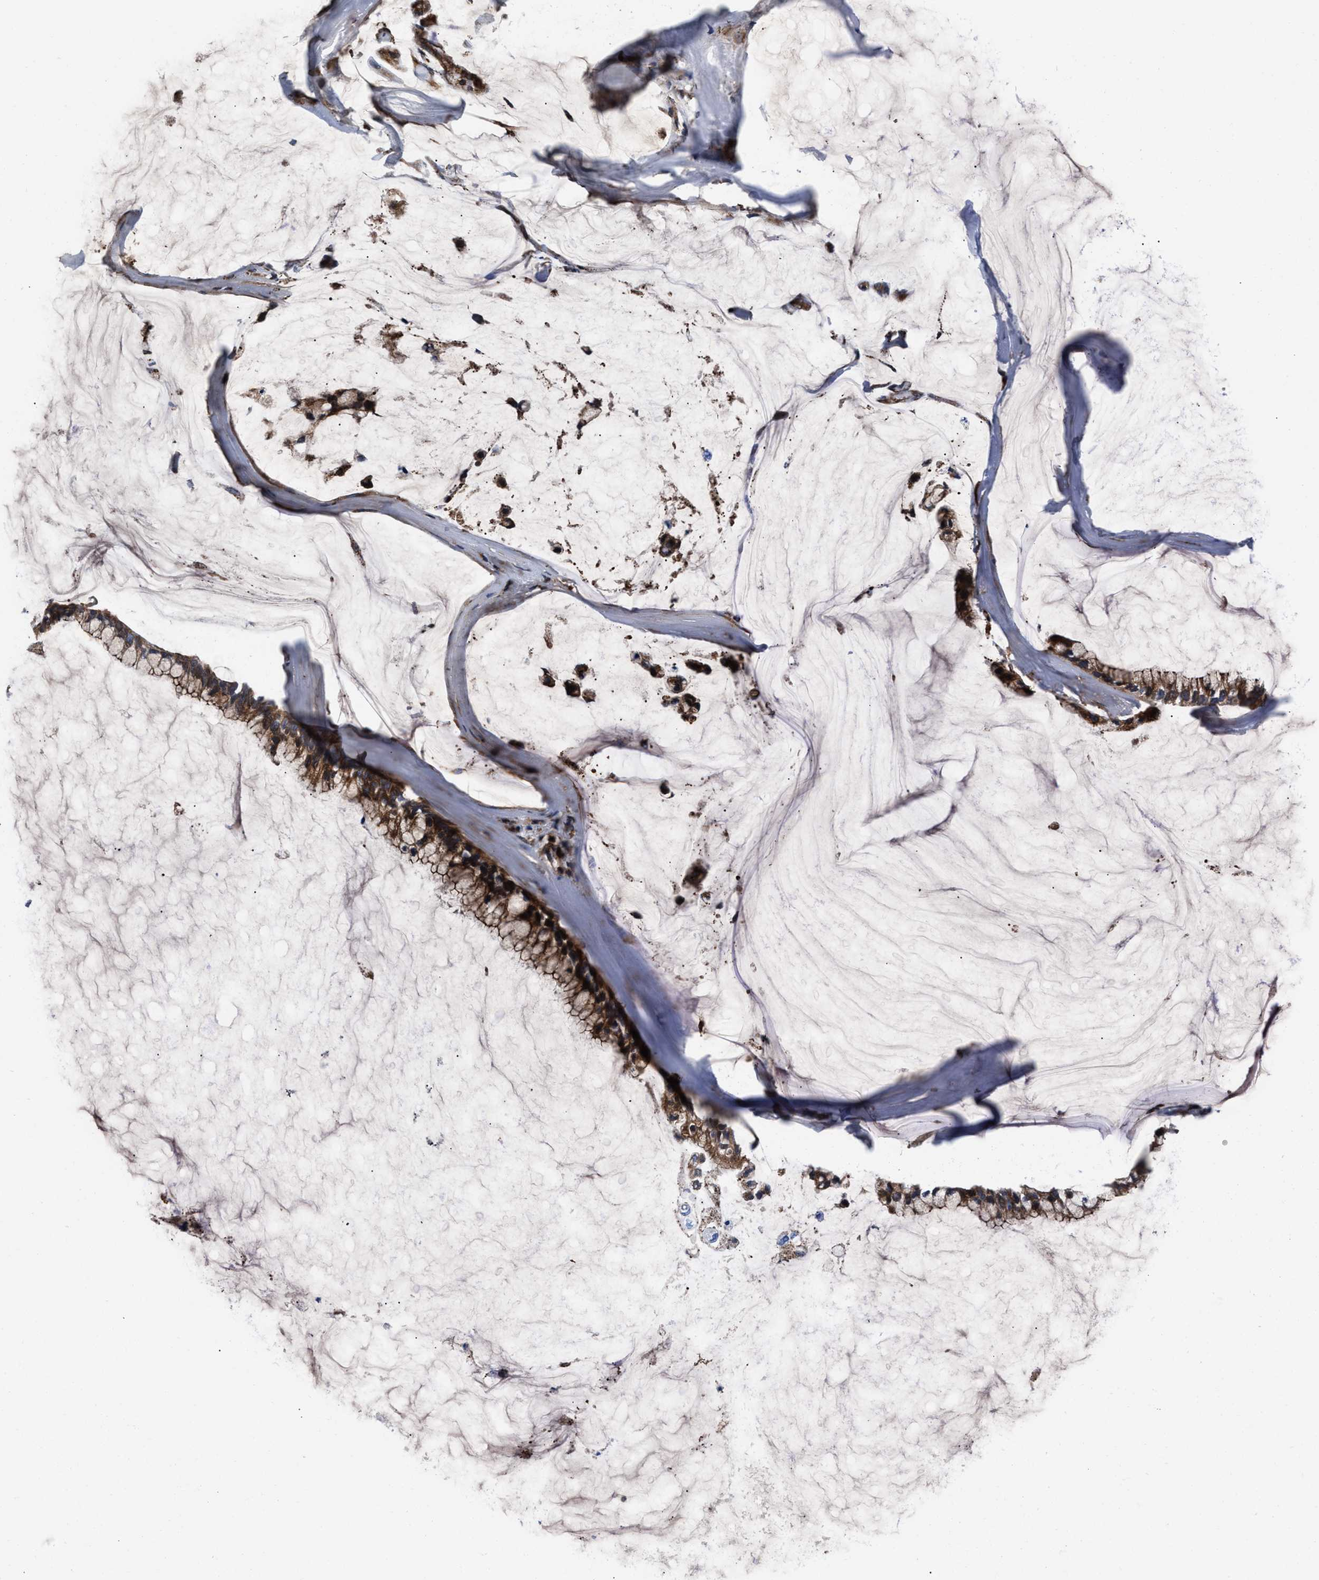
{"staining": {"intensity": "strong", "quantity": ">75%", "location": "cytoplasmic/membranous"}, "tissue": "ovarian cancer", "cell_type": "Tumor cells", "image_type": "cancer", "snomed": [{"axis": "morphology", "description": "Cystadenocarcinoma, mucinous, NOS"}, {"axis": "topography", "description": "Ovary"}], "caption": "Strong cytoplasmic/membranous staining is identified in about >75% of tumor cells in ovarian cancer. (DAB = brown stain, brightfield microscopy at high magnification).", "gene": "PRR15L", "patient": {"sex": "female", "age": 39}}